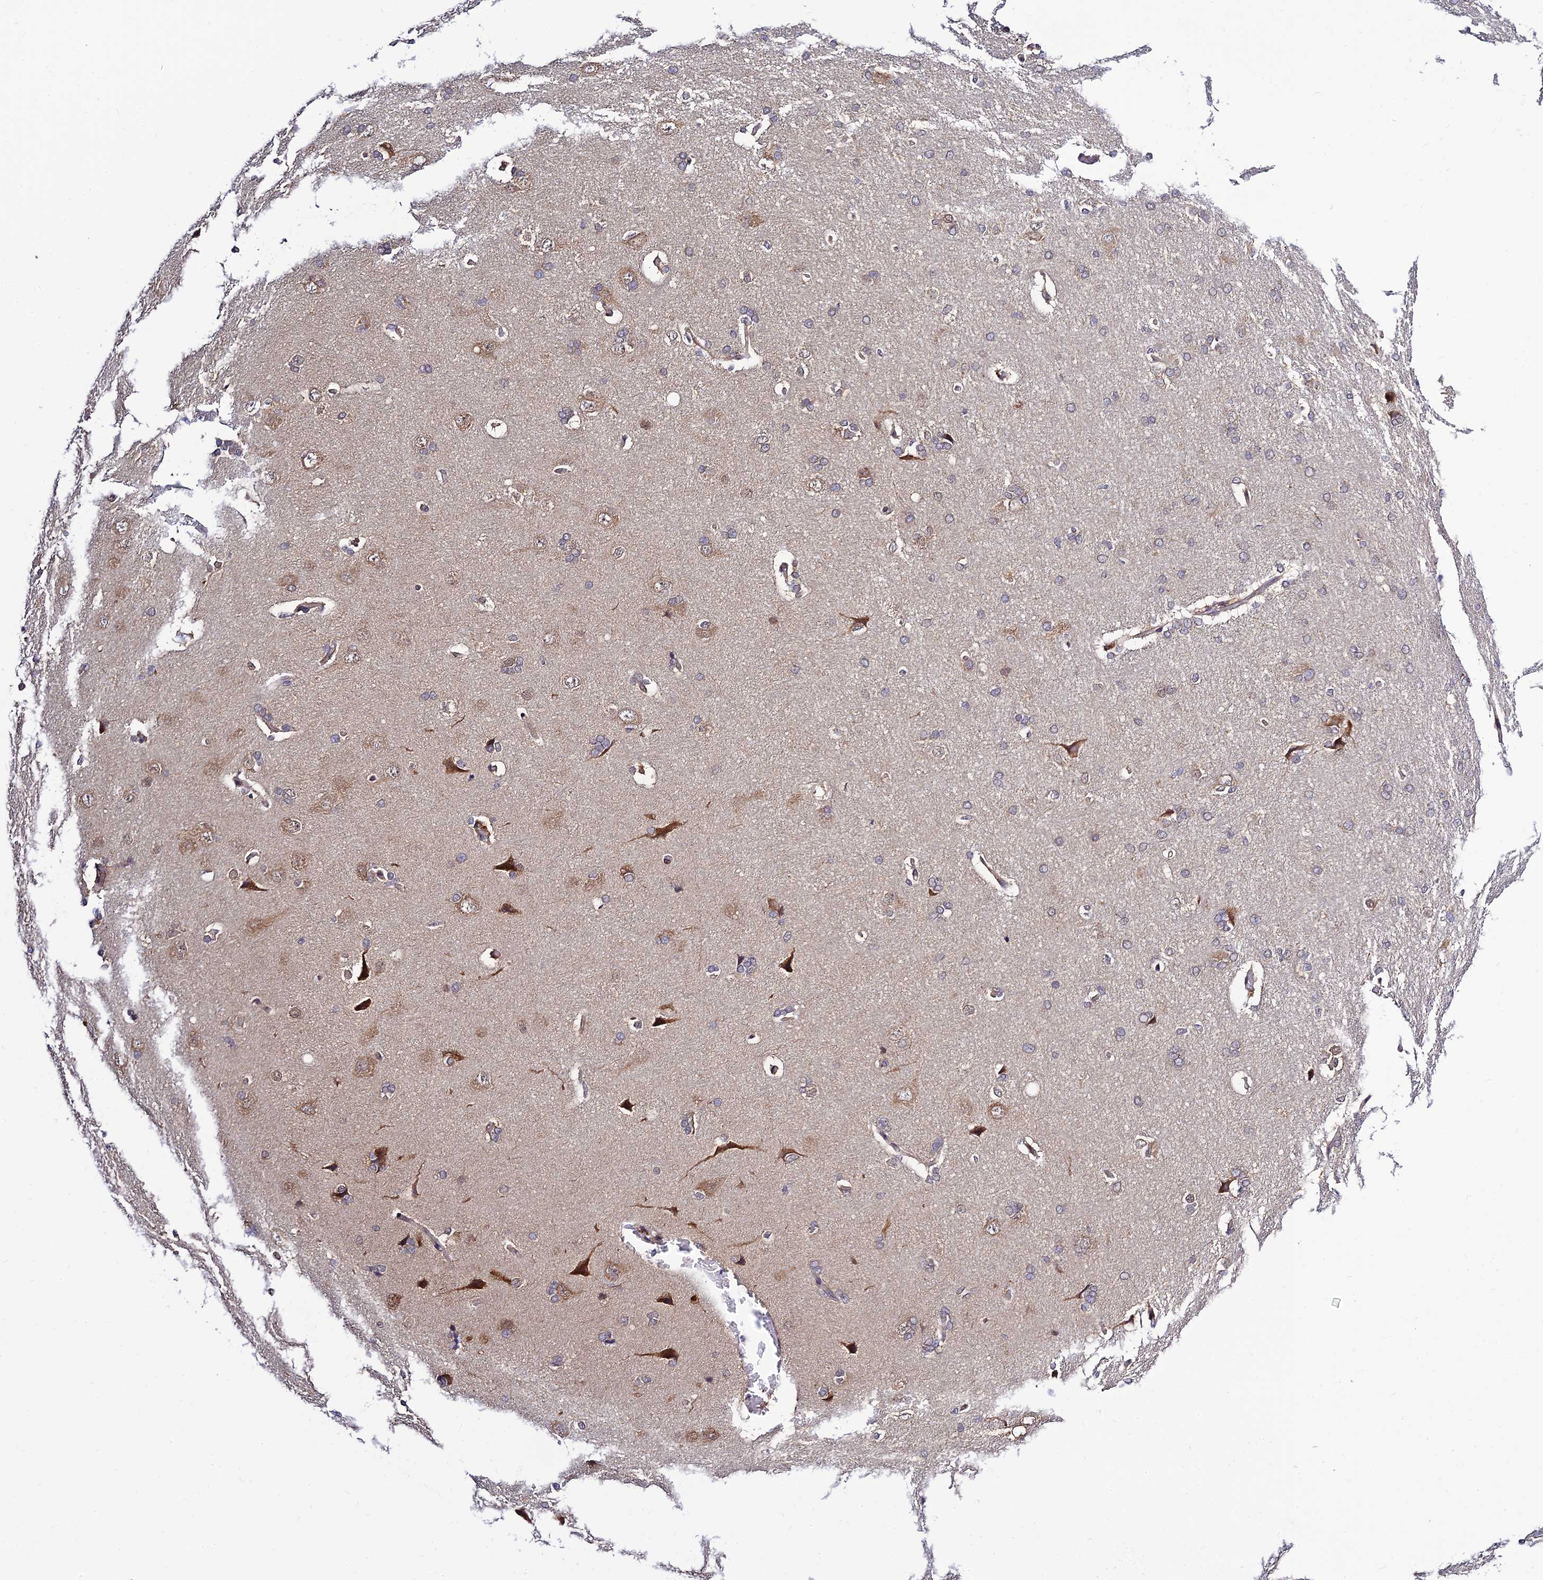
{"staining": {"intensity": "weak", "quantity": "25%-75%", "location": "cytoplasmic/membranous"}, "tissue": "cerebral cortex", "cell_type": "Endothelial cells", "image_type": "normal", "snomed": [{"axis": "morphology", "description": "Normal tissue, NOS"}, {"axis": "topography", "description": "Cerebral cortex"}], "caption": "Cerebral cortex stained with IHC reveals weak cytoplasmic/membranous positivity in about 25%-75% of endothelial cells. (IHC, brightfield microscopy, high magnification).", "gene": "SKIC8", "patient": {"sex": "male", "age": 62}}